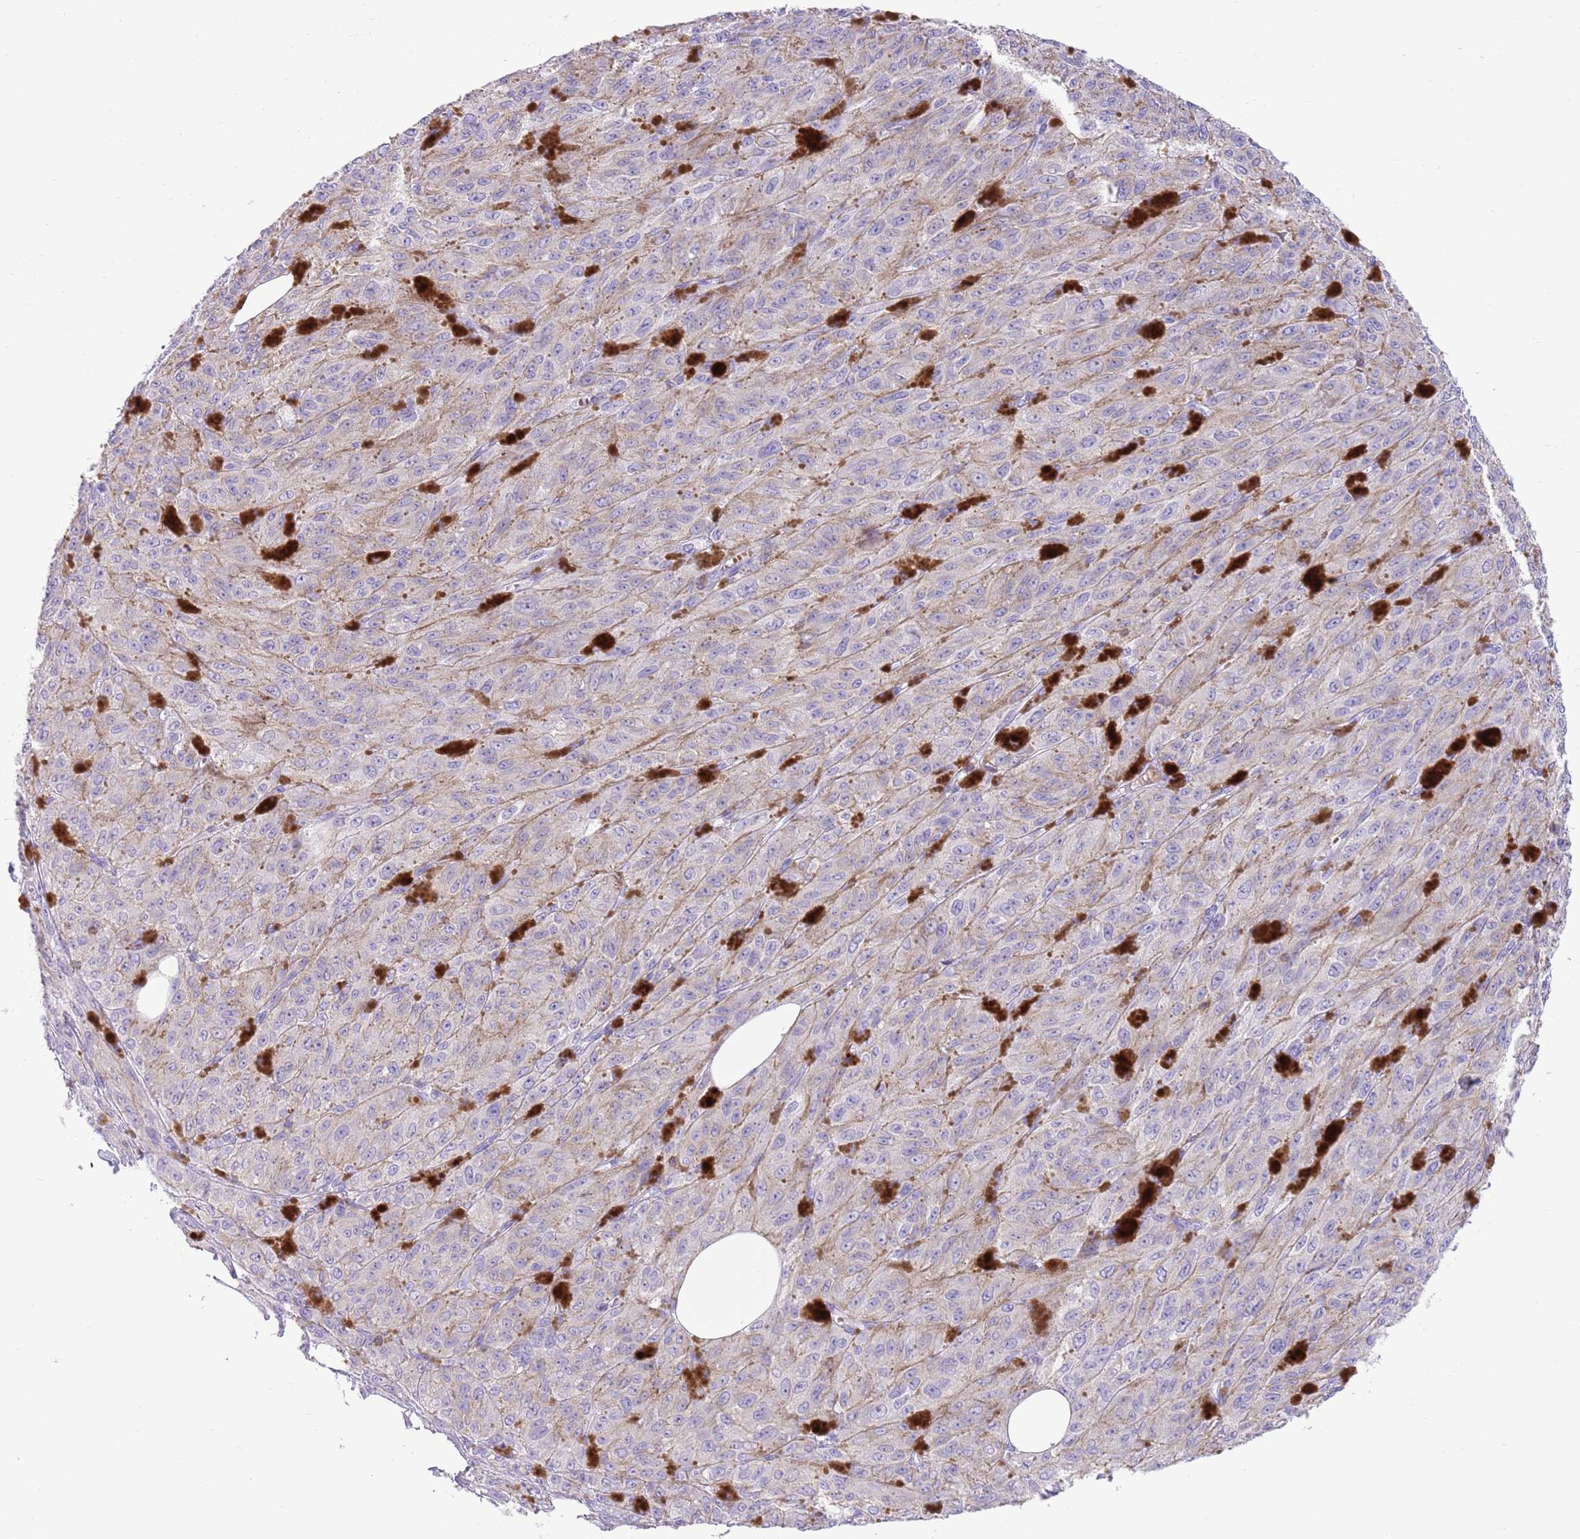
{"staining": {"intensity": "negative", "quantity": "none", "location": "none"}, "tissue": "melanoma", "cell_type": "Tumor cells", "image_type": "cancer", "snomed": [{"axis": "morphology", "description": "Malignant melanoma, NOS"}, {"axis": "topography", "description": "Skin"}], "caption": "IHC histopathology image of melanoma stained for a protein (brown), which shows no staining in tumor cells.", "gene": "OR4Q3", "patient": {"sex": "female", "age": 52}}